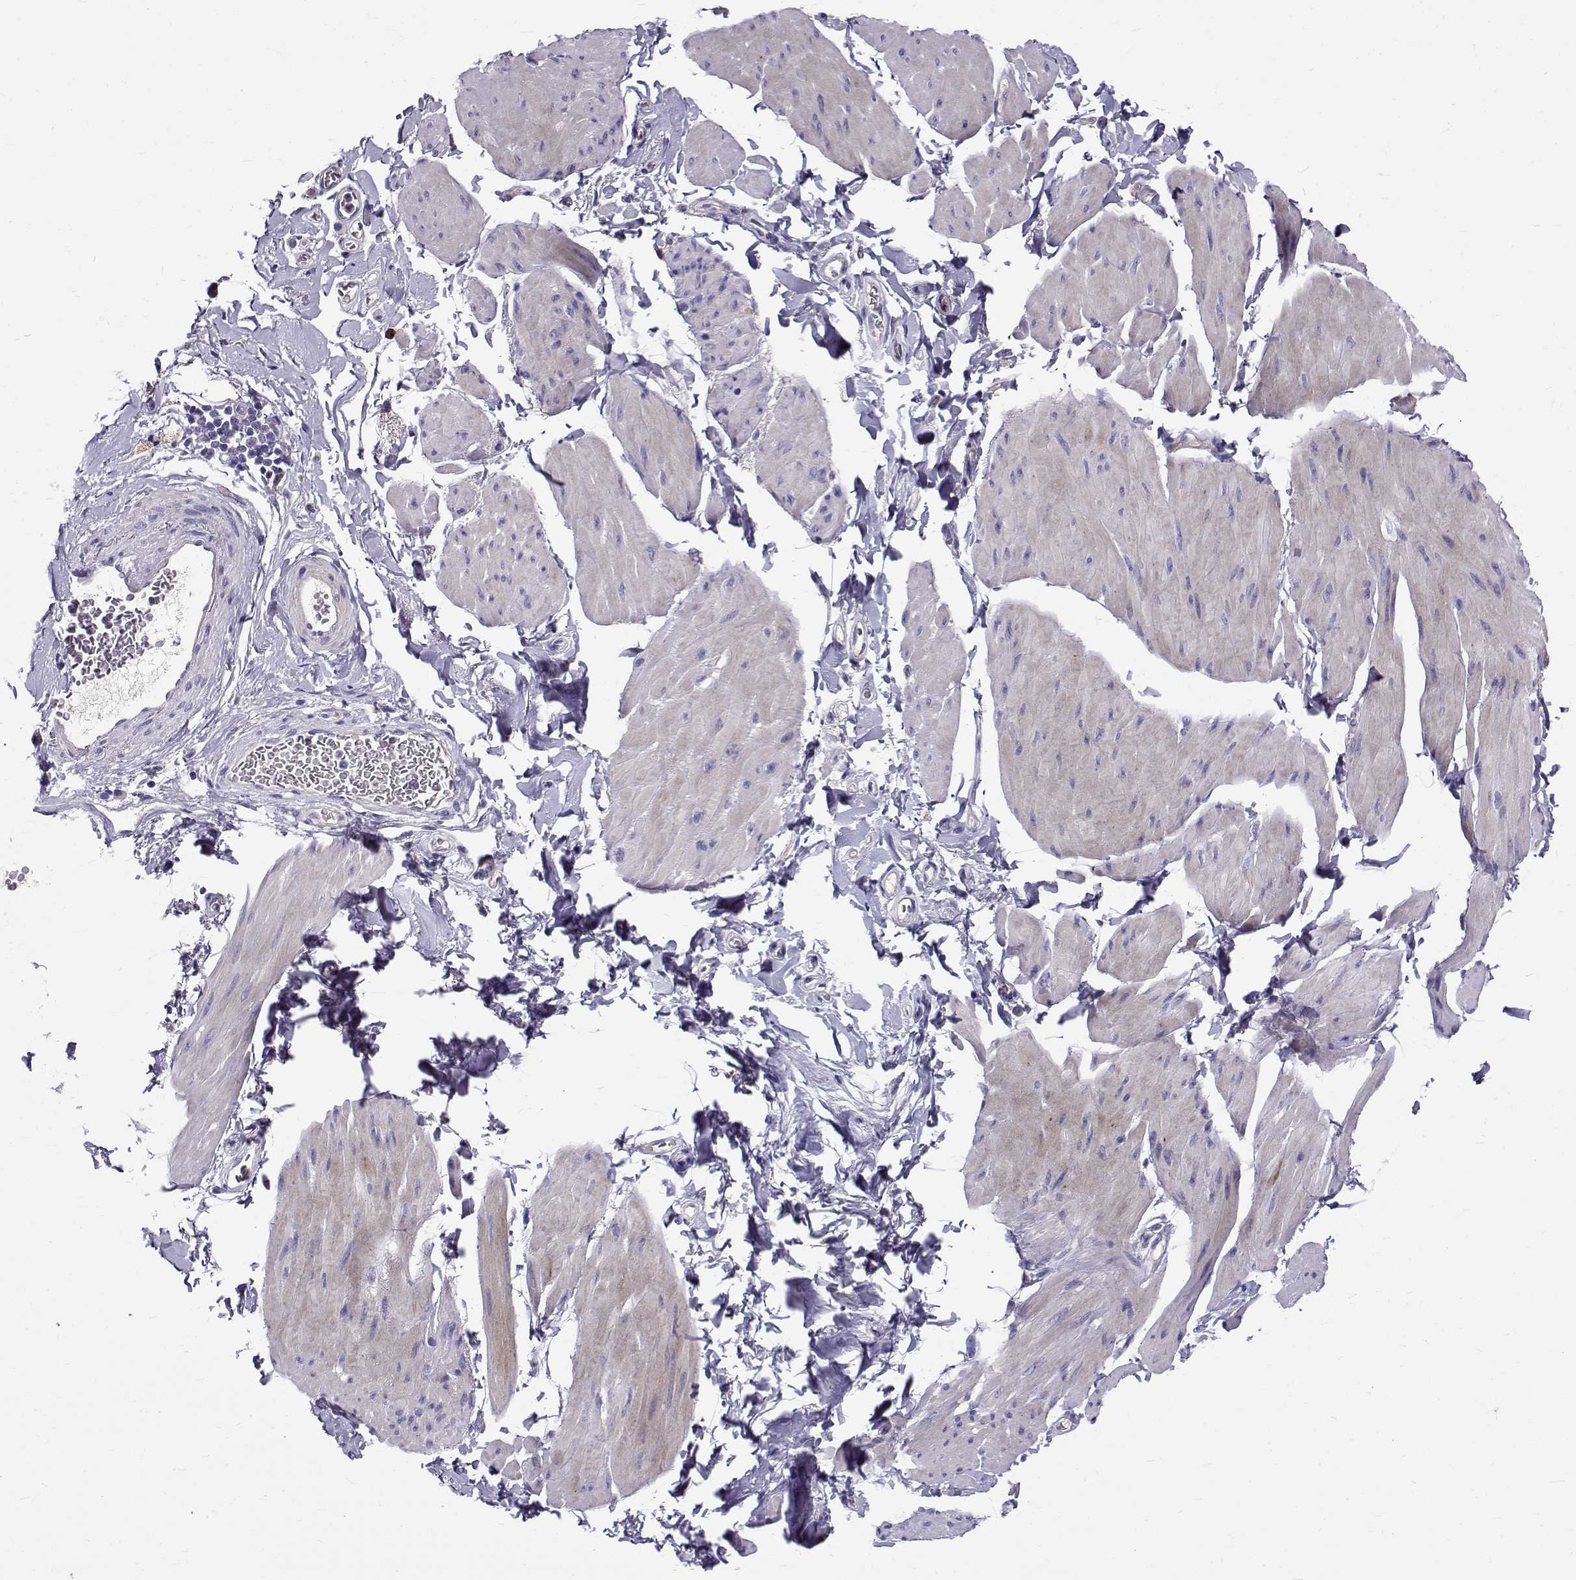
{"staining": {"intensity": "negative", "quantity": "none", "location": "none"}, "tissue": "smooth muscle", "cell_type": "Smooth muscle cells", "image_type": "normal", "snomed": [{"axis": "morphology", "description": "Normal tissue, NOS"}, {"axis": "topography", "description": "Adipose tissue"}, {"axis": "topography", "description": "Smooth muscle"}, {"axis": "topography", "description": "Peripheral nerve tissue"}], "caption": "IHC of unremarkable human smooth muscle shows no staining in smooth muscle cells.", "gene": "IGSF1", "patient": {"sex": "male", "age": 83}}